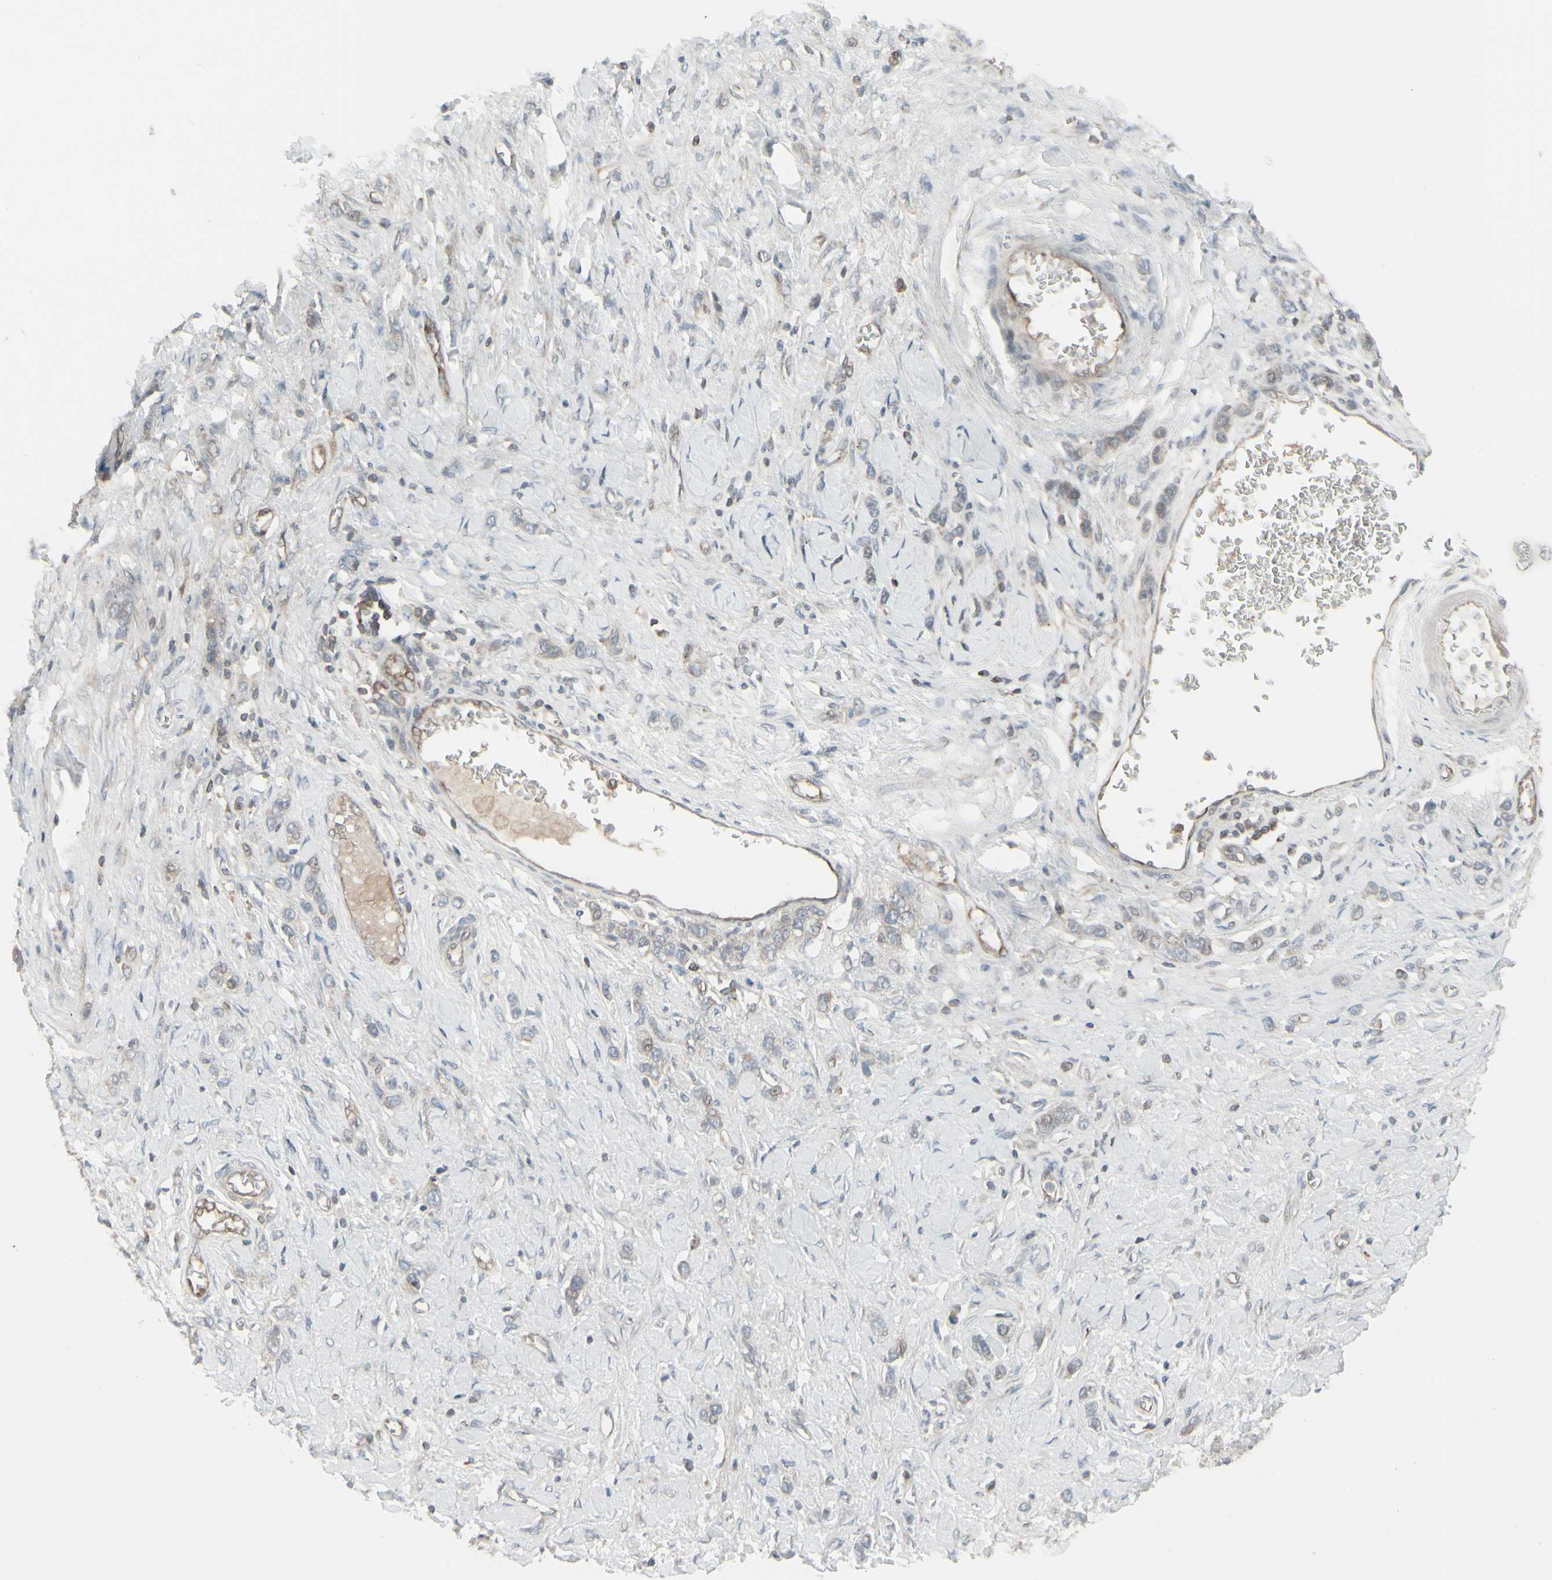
{"staining": {"intensity": "weak", "quantity": "25%-75%", "location": "cytoplasmic/membranous"}, "tissue": "stomach cancer", "cell_type": "Tumor cells", "image_type": "cancer", "snomed": [{"axis": "morphology", "description": "Normal tissue, NOS"}, {"axis": "morphology", "description": "Adenocarcinoma, NOS"}, {"axis": "topography", "description": "Stomach, upper"}, {"axis": "topography", "description": "Stomach"}], "caption": "Weak cytoplasmic/membranous expression is identified in approximately 25%-75% of tumor cells in stomach cancer (adenocarcinoma).", "gene": "EPS15", "patient": {"sex": "female", "age": 65}}